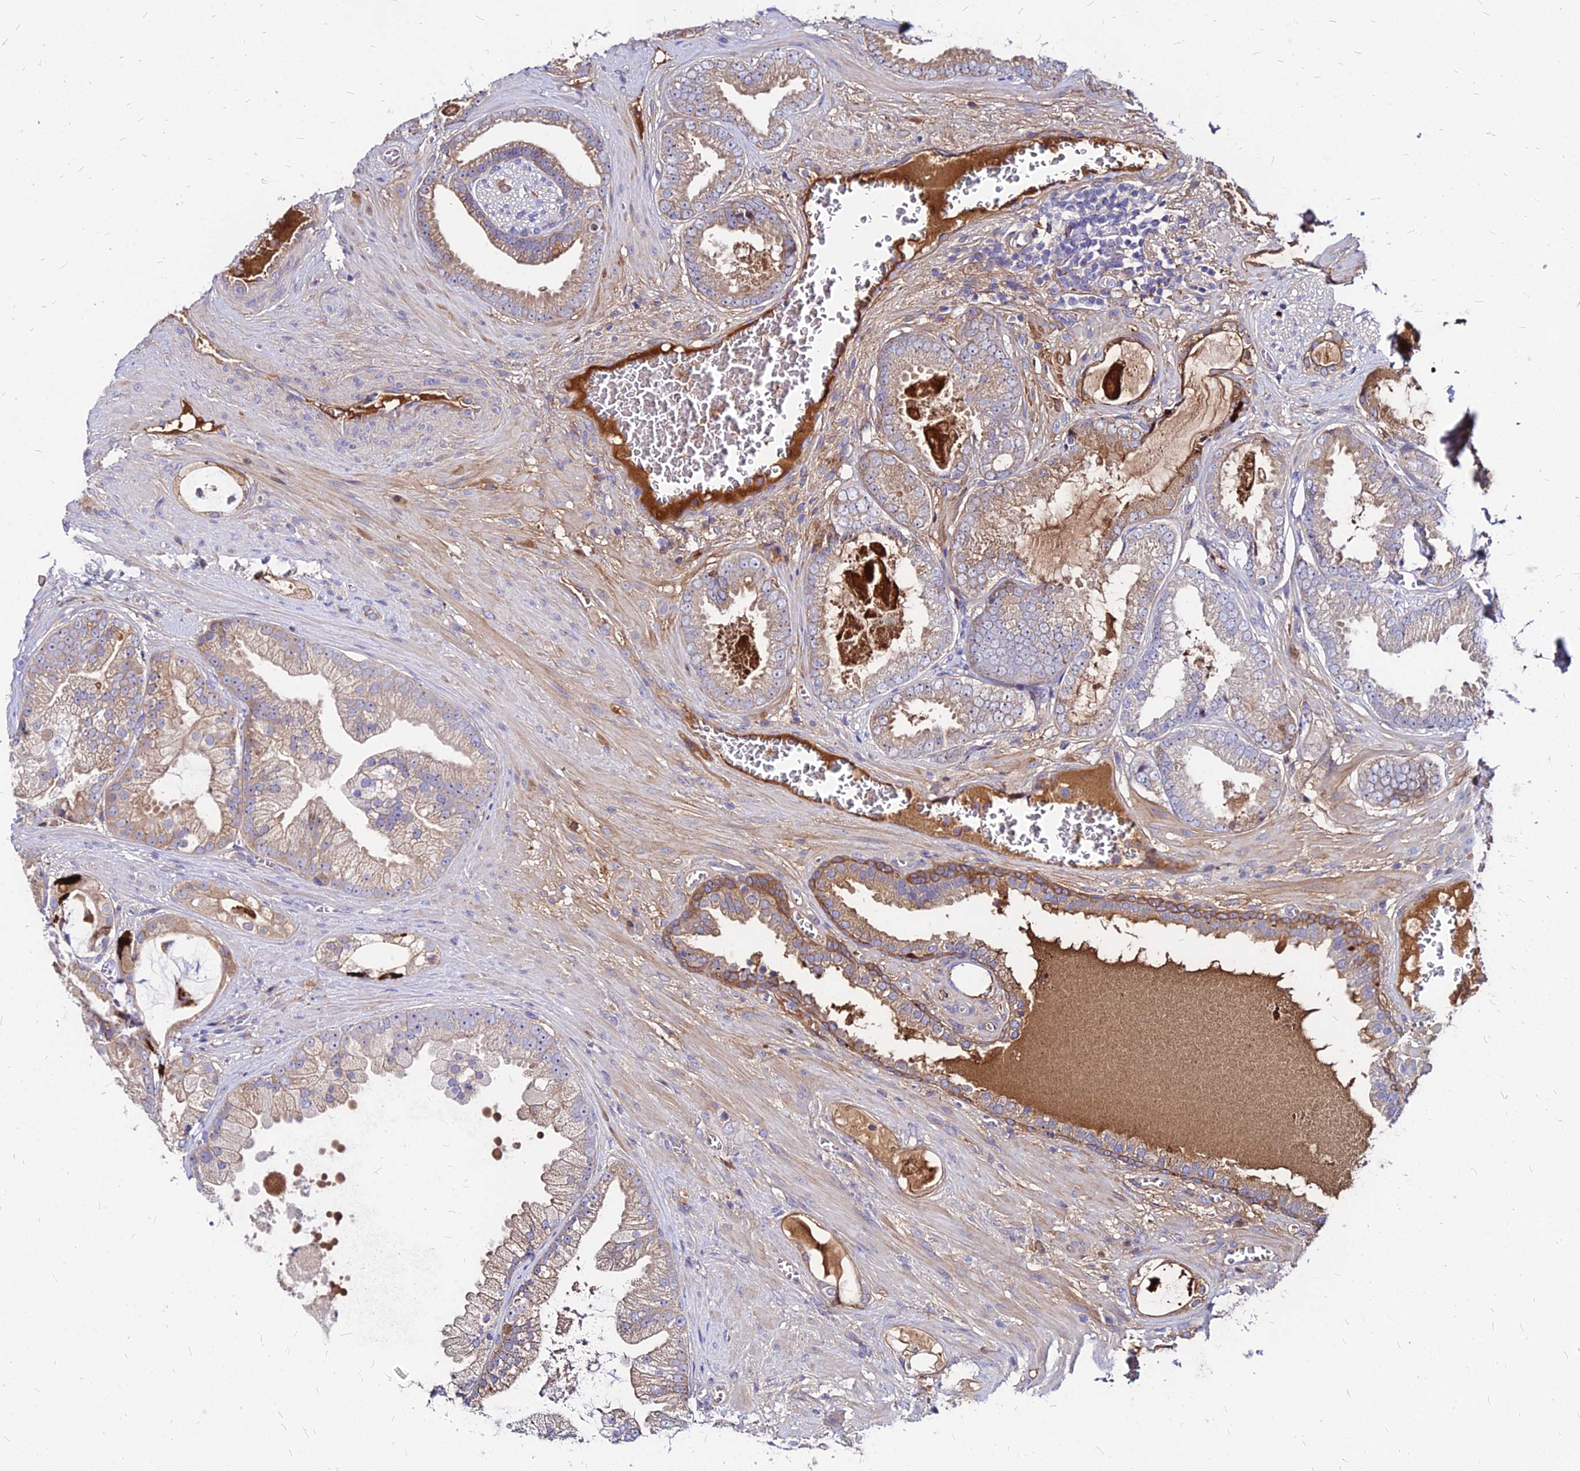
{"staining": {"intensity": "moderate", "quantity": ">75%", "location": "cytoplasmic/membranous"}, "tissue": "prostate cancer", "cell_type": "Tumor cells", "image_type": "cancer", "snomed": [{"axis": "morphology", "description": "Adenocarcinoma, Low grade"}, {"axis": "topography", "description": "Prostate"}], "caption": "Prostate cancer was stained to show a protein in brown. There is medium levels of moderate cytoplasmic/membranous positivity in approximately >75% of tumor cells. The protein is shown in brown color, while the nuclei are stained blue.", "gene": "ACSM6", "patient": {"sex": "male", "age": 57}}